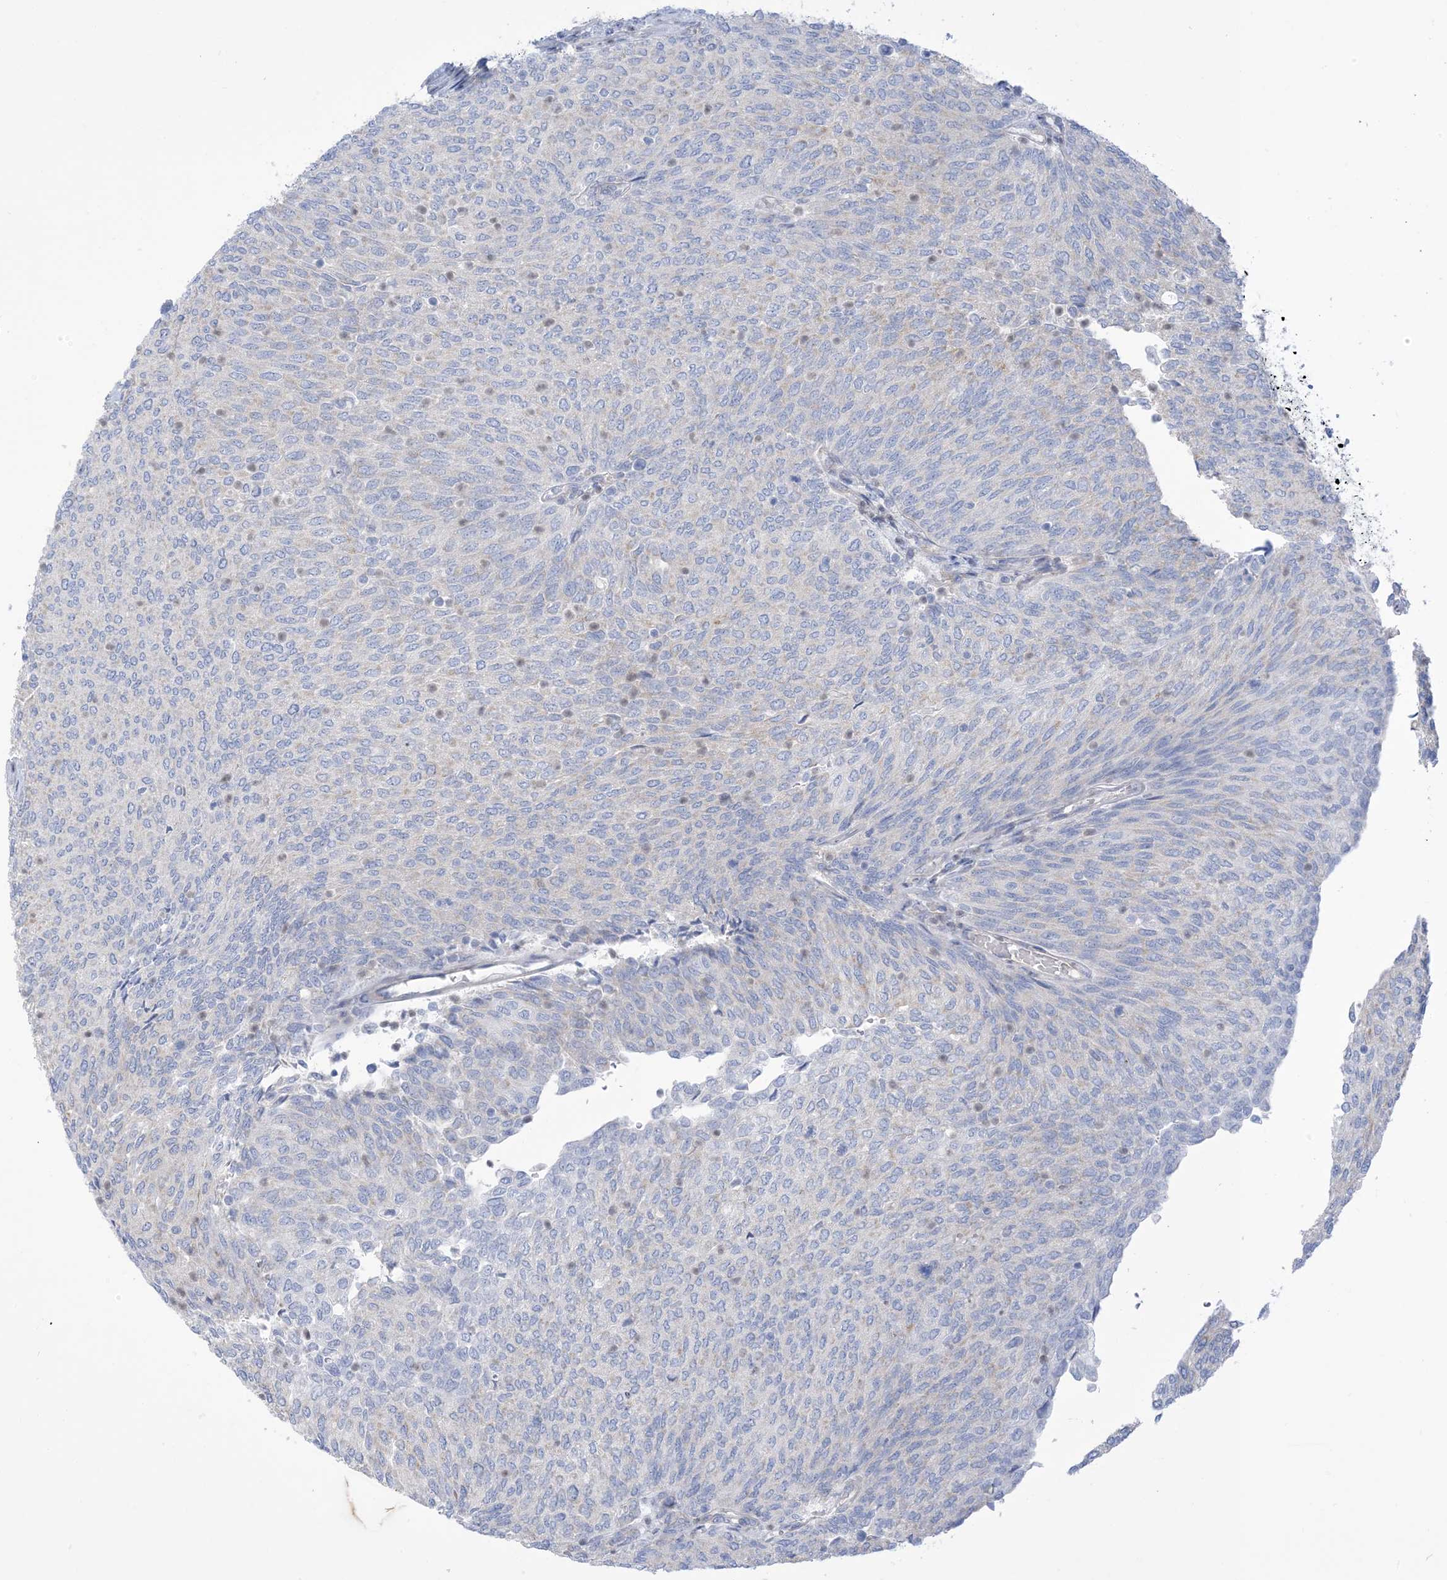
{"staining": {"intensity": "negative", "quantity": "none", "location": "none"}, "tissue": "urothelial cancer", "cell_type": "Tumor cells", "image_type": "cancer", "snomed": [{"axis": "morphology", "description": "Urothelial carcinoma, Low grade"}, {"axis": "topography", "description": "Urinary bladder"}], "caption": "Tumor cells are negative for protein expression in human urothelial carcinoma (low-grade). (Stains: DAB IHC with hematoxylin counter stain, Microscopy: brightfield microscopy at high magnification).", "gene": "MTHFD2L", "patient": {"sex": "female", "age": 79}}